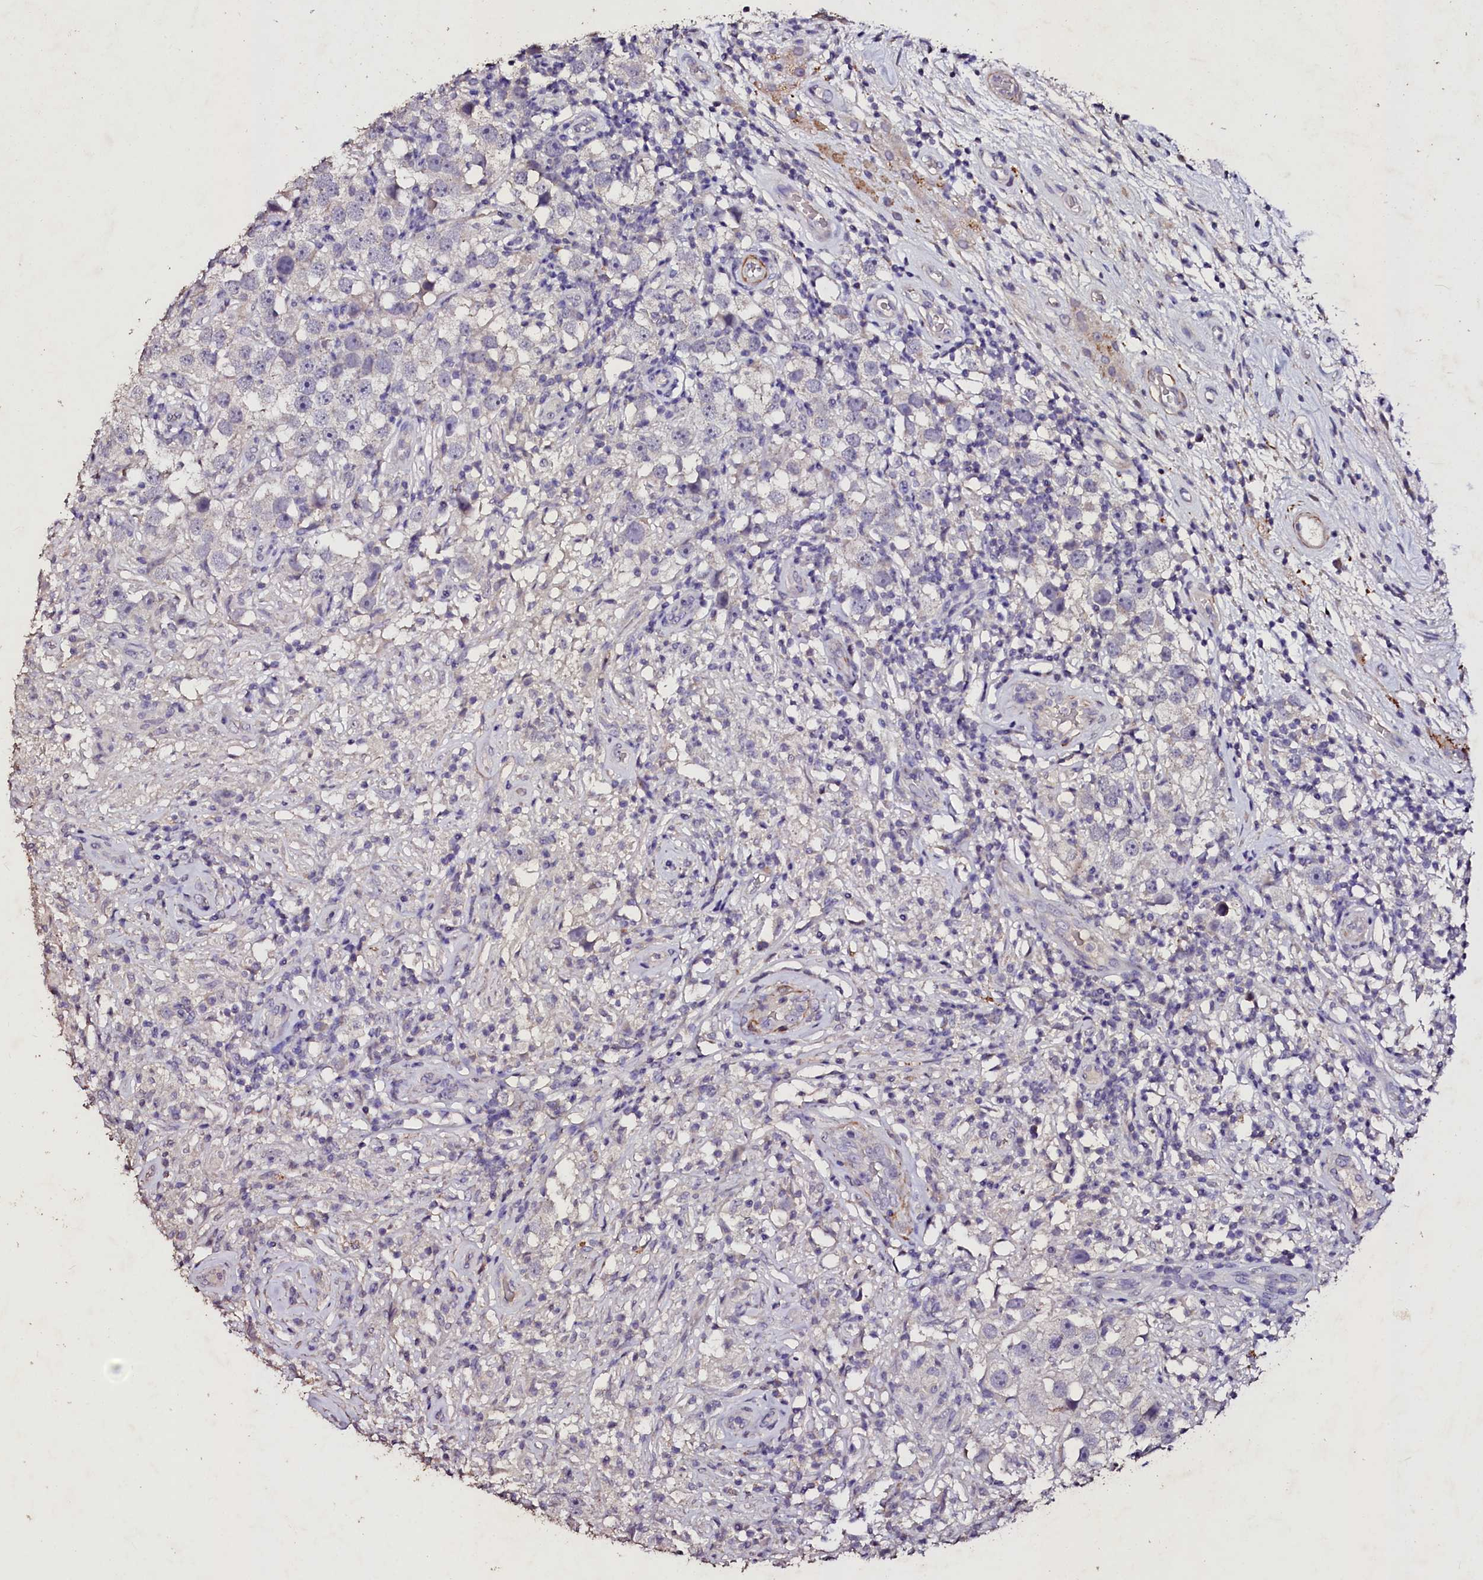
{"staining": {"intensity": "negative", "quantity": "none", "location": "none"}, "tissue": "testis cancer", "cell_type": "Tumor cells", "image_type": "cancer", "snomed": [{"axis": "morphology", "description": "Seminoma, NOS"}, {"axis": "topography", "description": "Testis"}], "caption": "Tumor cells are negative for brown protein staining in testis cancer (seminoma).", "gene": "VPS36", "patient": {"sex": "male", "age": 49}}